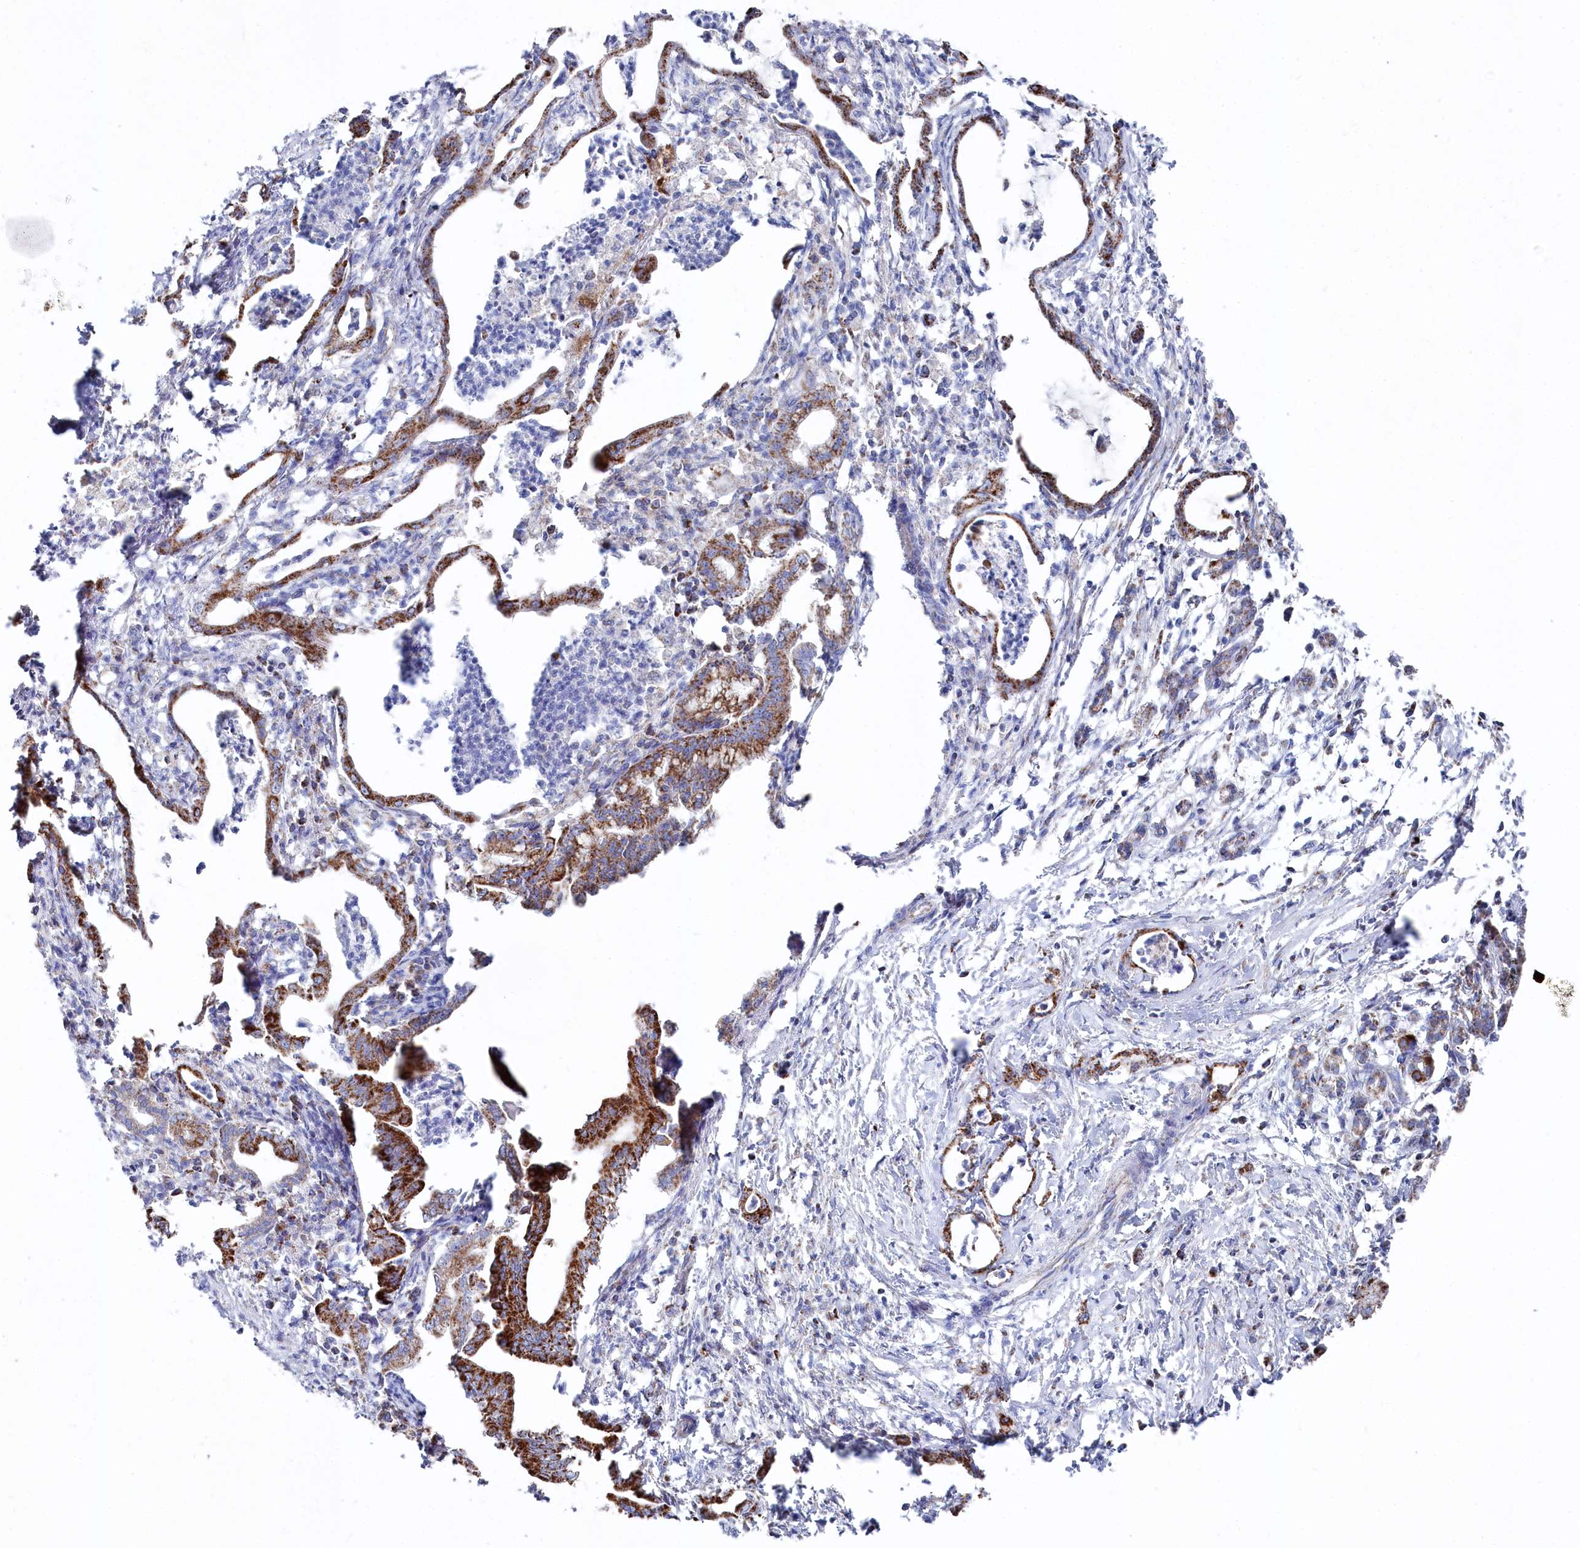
{"staining": {"intensity": "strong", "quantity": ">75%", "location": "cytoplasmic/membranous"}, "tissue": "pancreatic cancer", "cell_type": "Tumor cells", "image_type": "cancer", "snomed": [{"axis": "morphology", "description": "Adenocarcinoma, NOS"}, {"axis": "topography", "description": "Pancreas"}], "caption": "IHC staining of adenocarcinoma (pancreatic), which shows high levels of strong cytoplasmic/membranous expression in about >75% of tumor cells indicating strong cytoplasmic/membranous protein positivity. The staining was performed using DAB (brown) for protein detection and nuclei were counterstained in hematoxylin (blue).", "gene": "GLS2", "patient": {"sex": "female", "age": 55}}